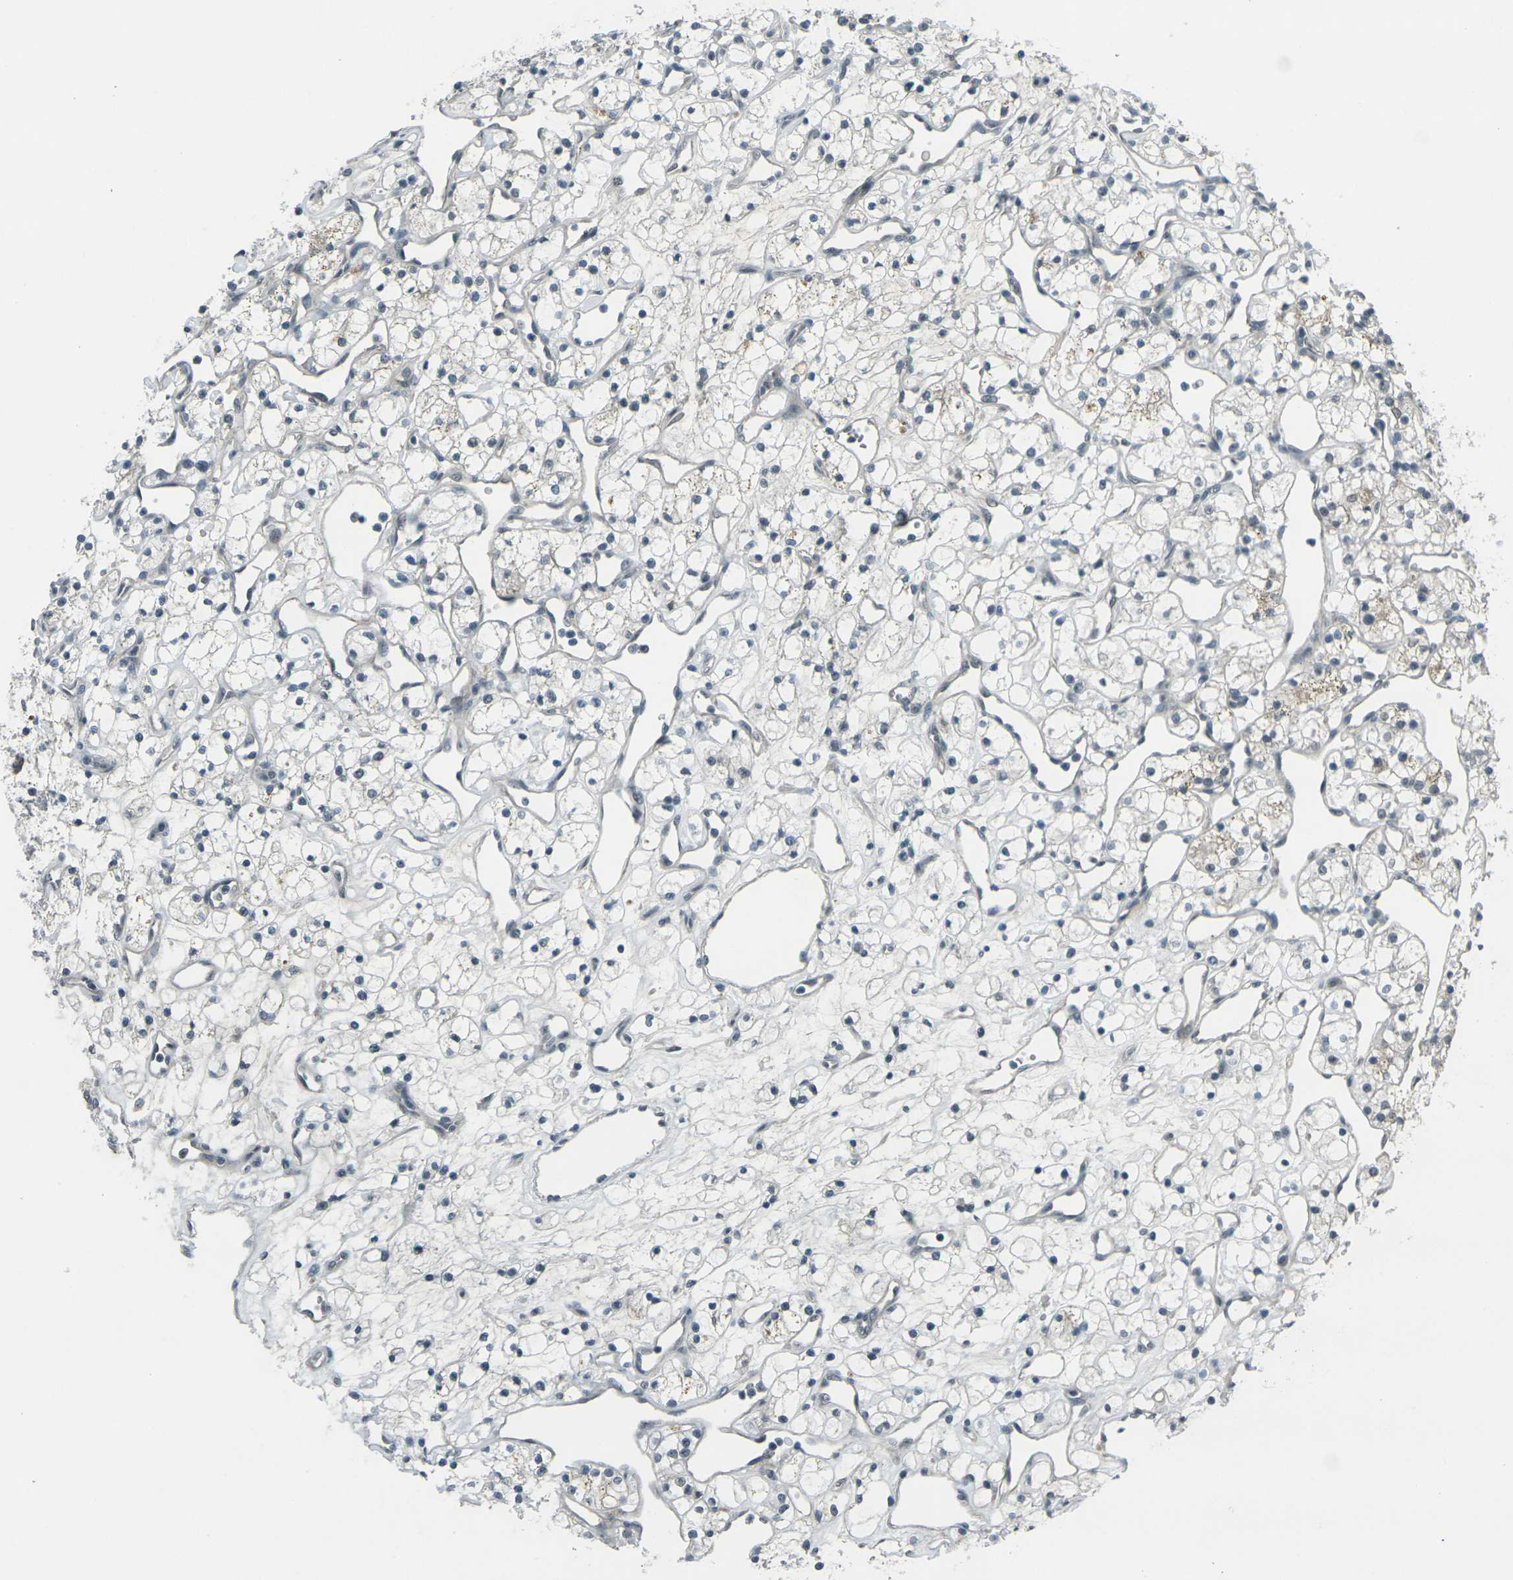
{"staining": {"intensity": "negative", "quantity": "none", "location": "none"}, "tissue": "renal cancer", "cell_type": "Tumor cells", "image_type": "cancer", "snomed": [{"axis": "morphology", "description": "Adenocarcinoma, NOS"}, {"axis": "topography", "description": "Kidney"}], "caption": "There is no significant staining in tumor cells of renal cancer (adenocarcinoma). The staining was performed using DAB to visualize the protein expression in brown, while the nuclei were stained in blue with hematoxylin (Magnification: 20x).", "gene": "GPR19", "patient": {"sex": "female", "age": 60}}